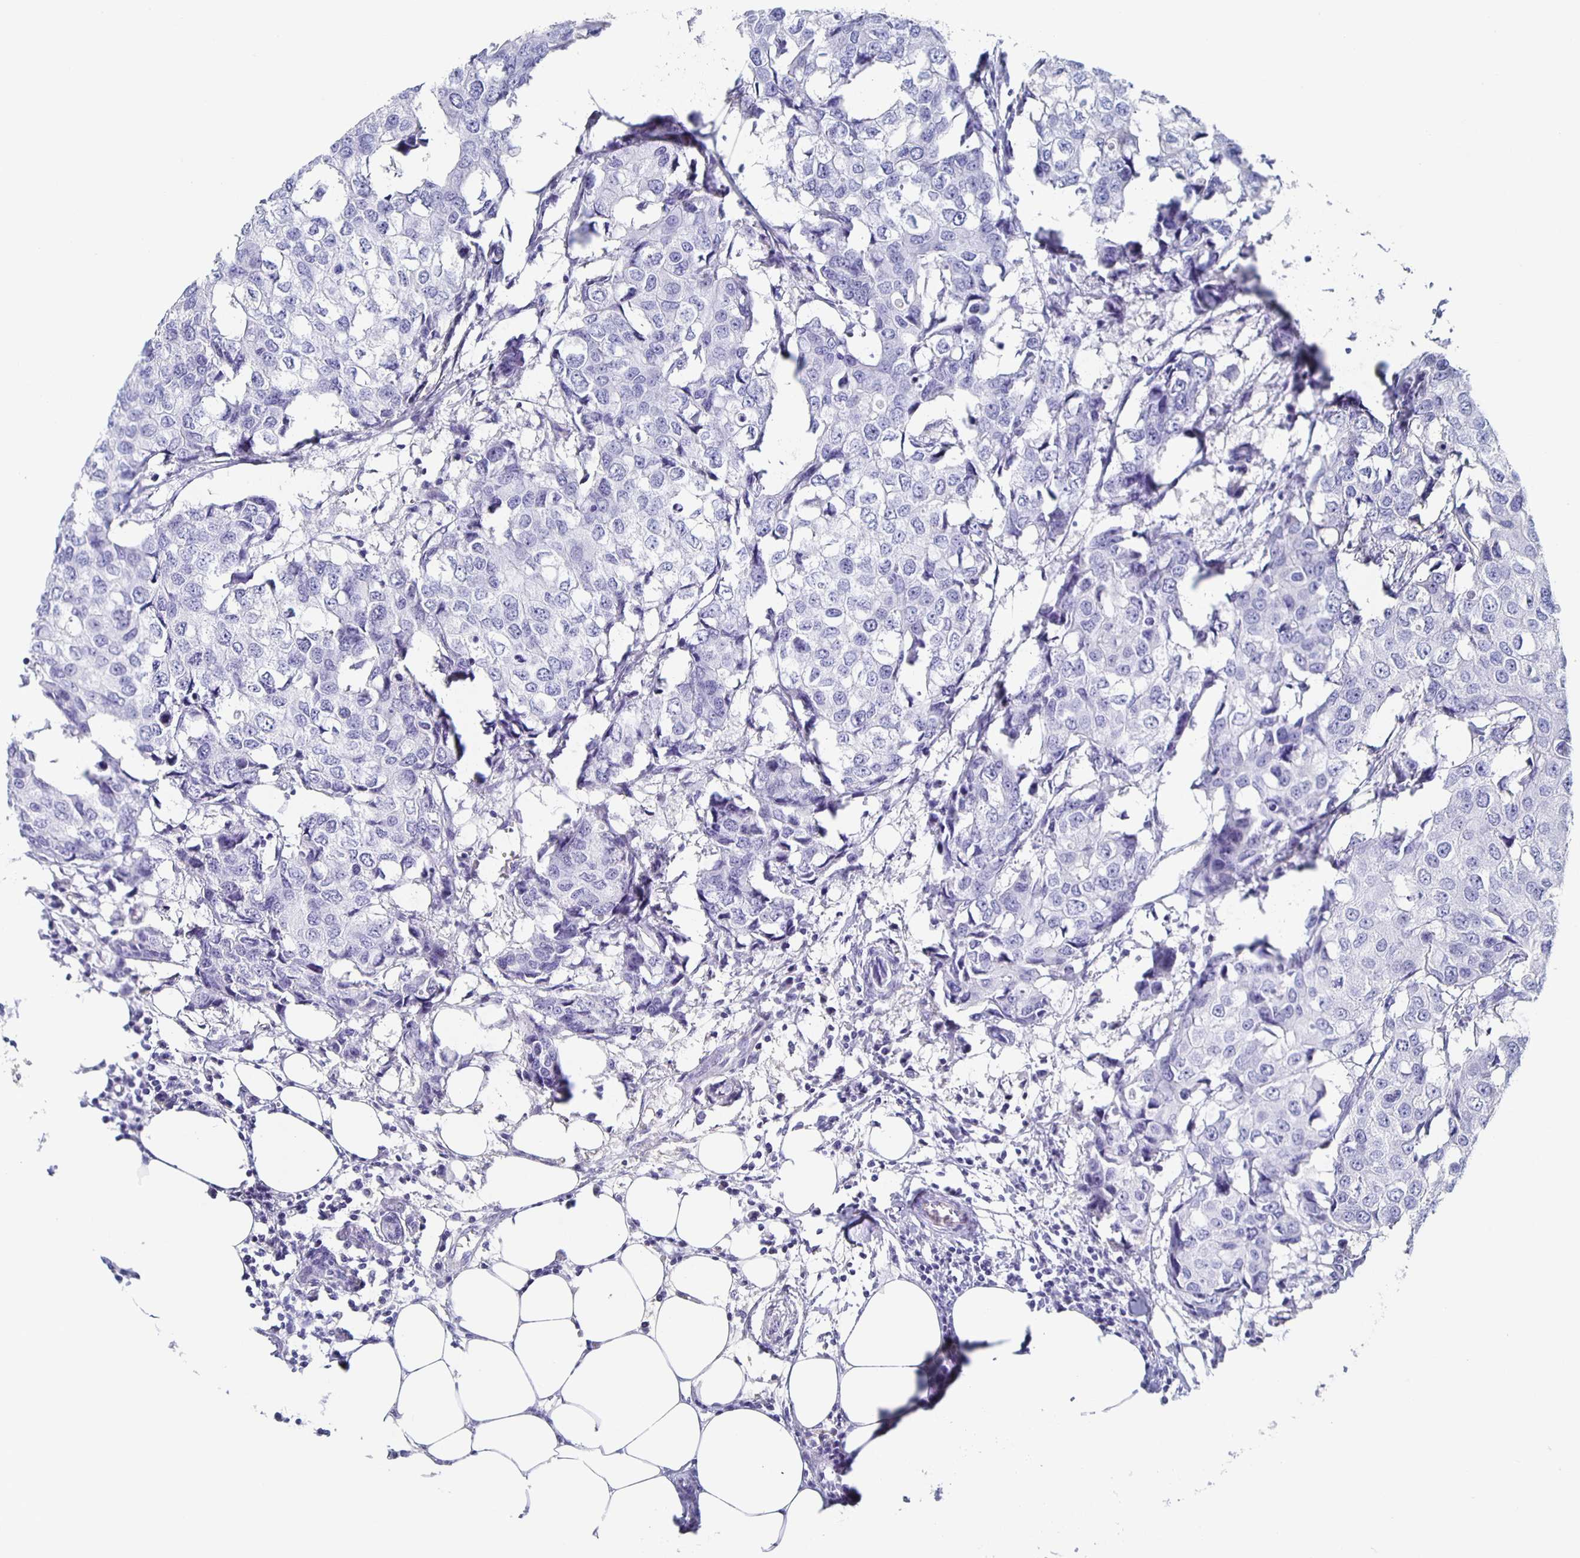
{"staining": {"intensity": "negative", "quantity": "none", "location": "none"}, "tissue": "breast cancer", "cell_type": "Tumor cells", "image_type": "cancer", "snomed": [{"axis": "morphology", "description": "Duct carcinoma"}, {"axis": "topography", "description": "Breast"}], "caption": "DAB (3,3'-diaminobenzidine) immunohistochemical staining of breast cancer (infiltrating ductal carcinoma) displays no significant expression in tumor cells. (DAB (3,3'-diaminobenzidine) immunohistochemistry visualized using brightfield microscopy, high magnification).", "gene": "FGA", "patient": {"sex": "female", "age": 27}}